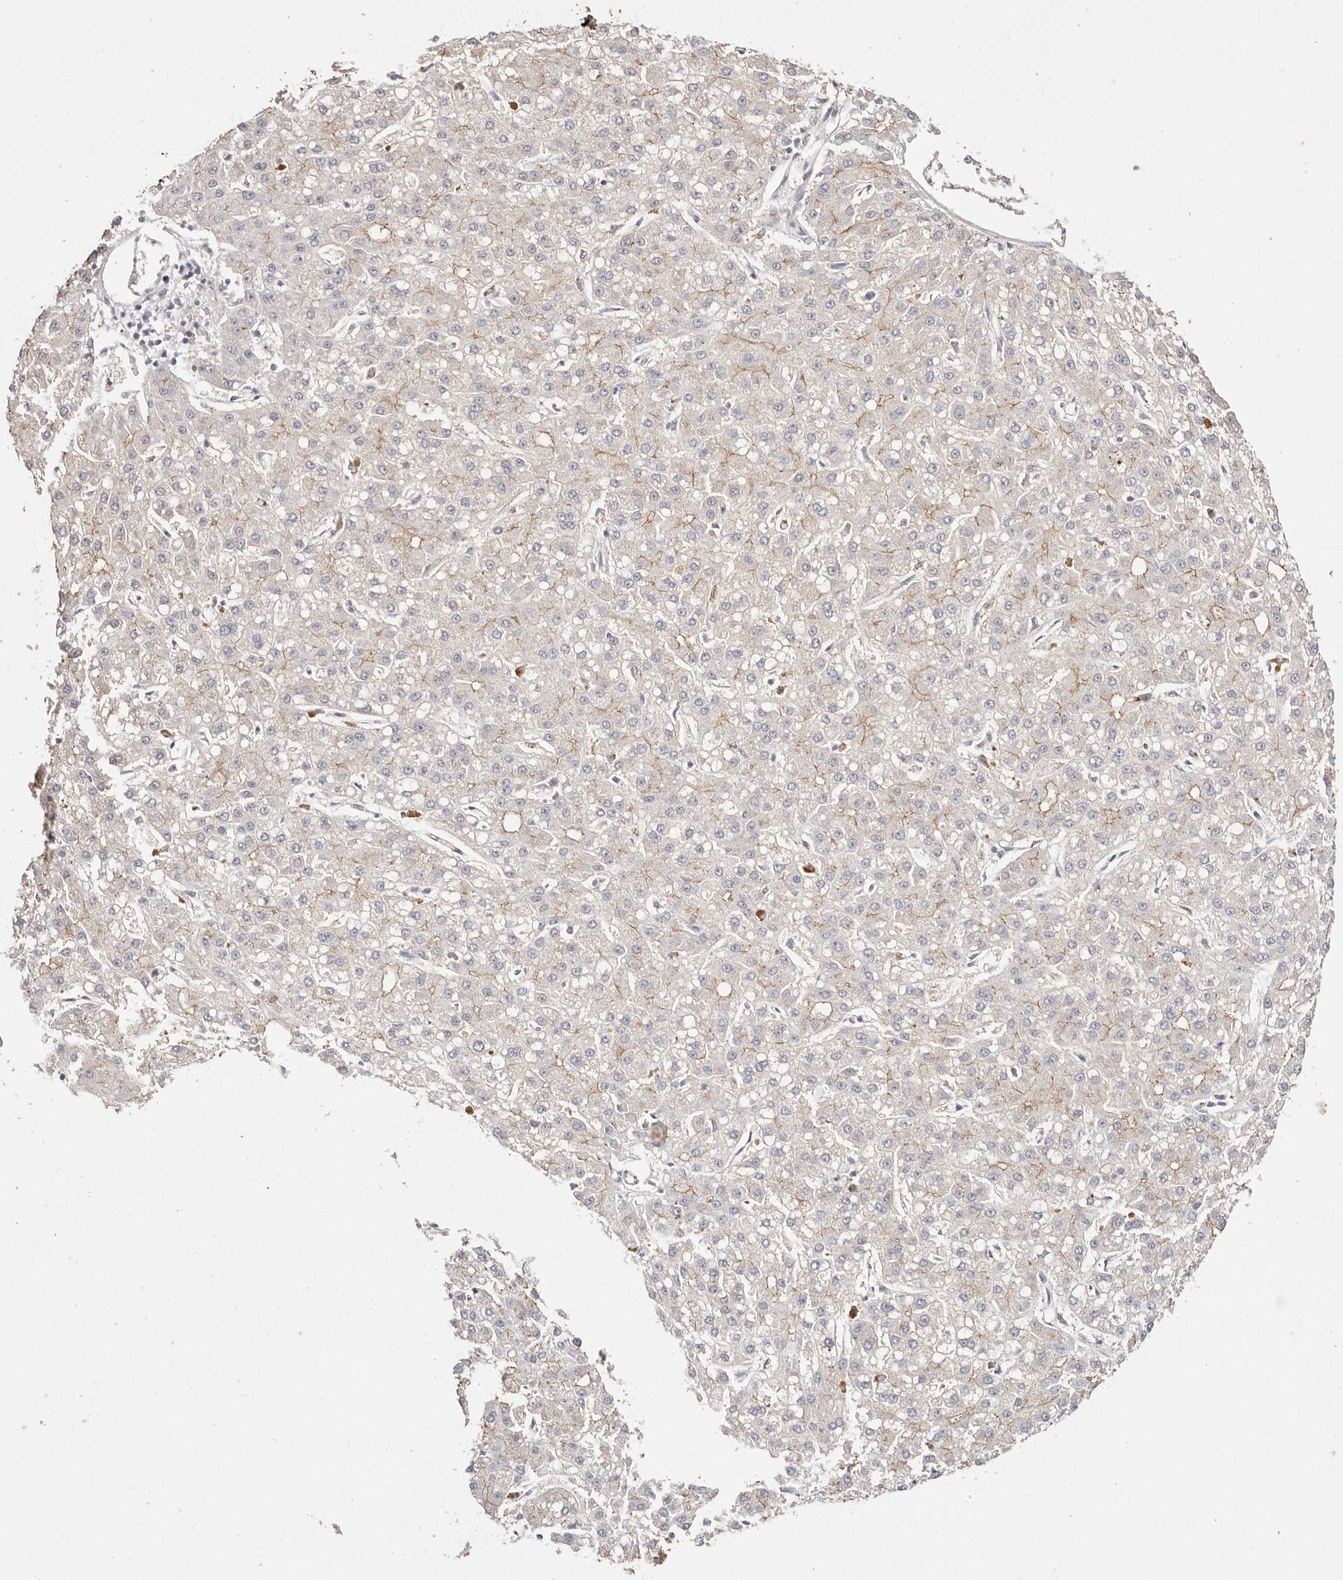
{"staining": {"intensity": "weak", "quantity": "<25%", "location": "cytoplasmic/membranous"}, "tissue": "liver cancer", "cell_type": "Tumor cells", "image_type": "cancer", "snomed": [{"axis": "morphology", "description": "Carcinoma, Hepatocellular, NOS"}, {"axis": "topography", "description": "Liver"}], "caption": "Hepatocellular carcinoma (liver) was stained to show a protein in brown. There is no significant staining in tumor cells. The staining is performed using DAB (3,3'-diaminobenzidine) brown chromogen with nuclei counter-stained in using hematoxylin.", "gene": "CXADR", "patient": {"sex": "male", "age": 67}}